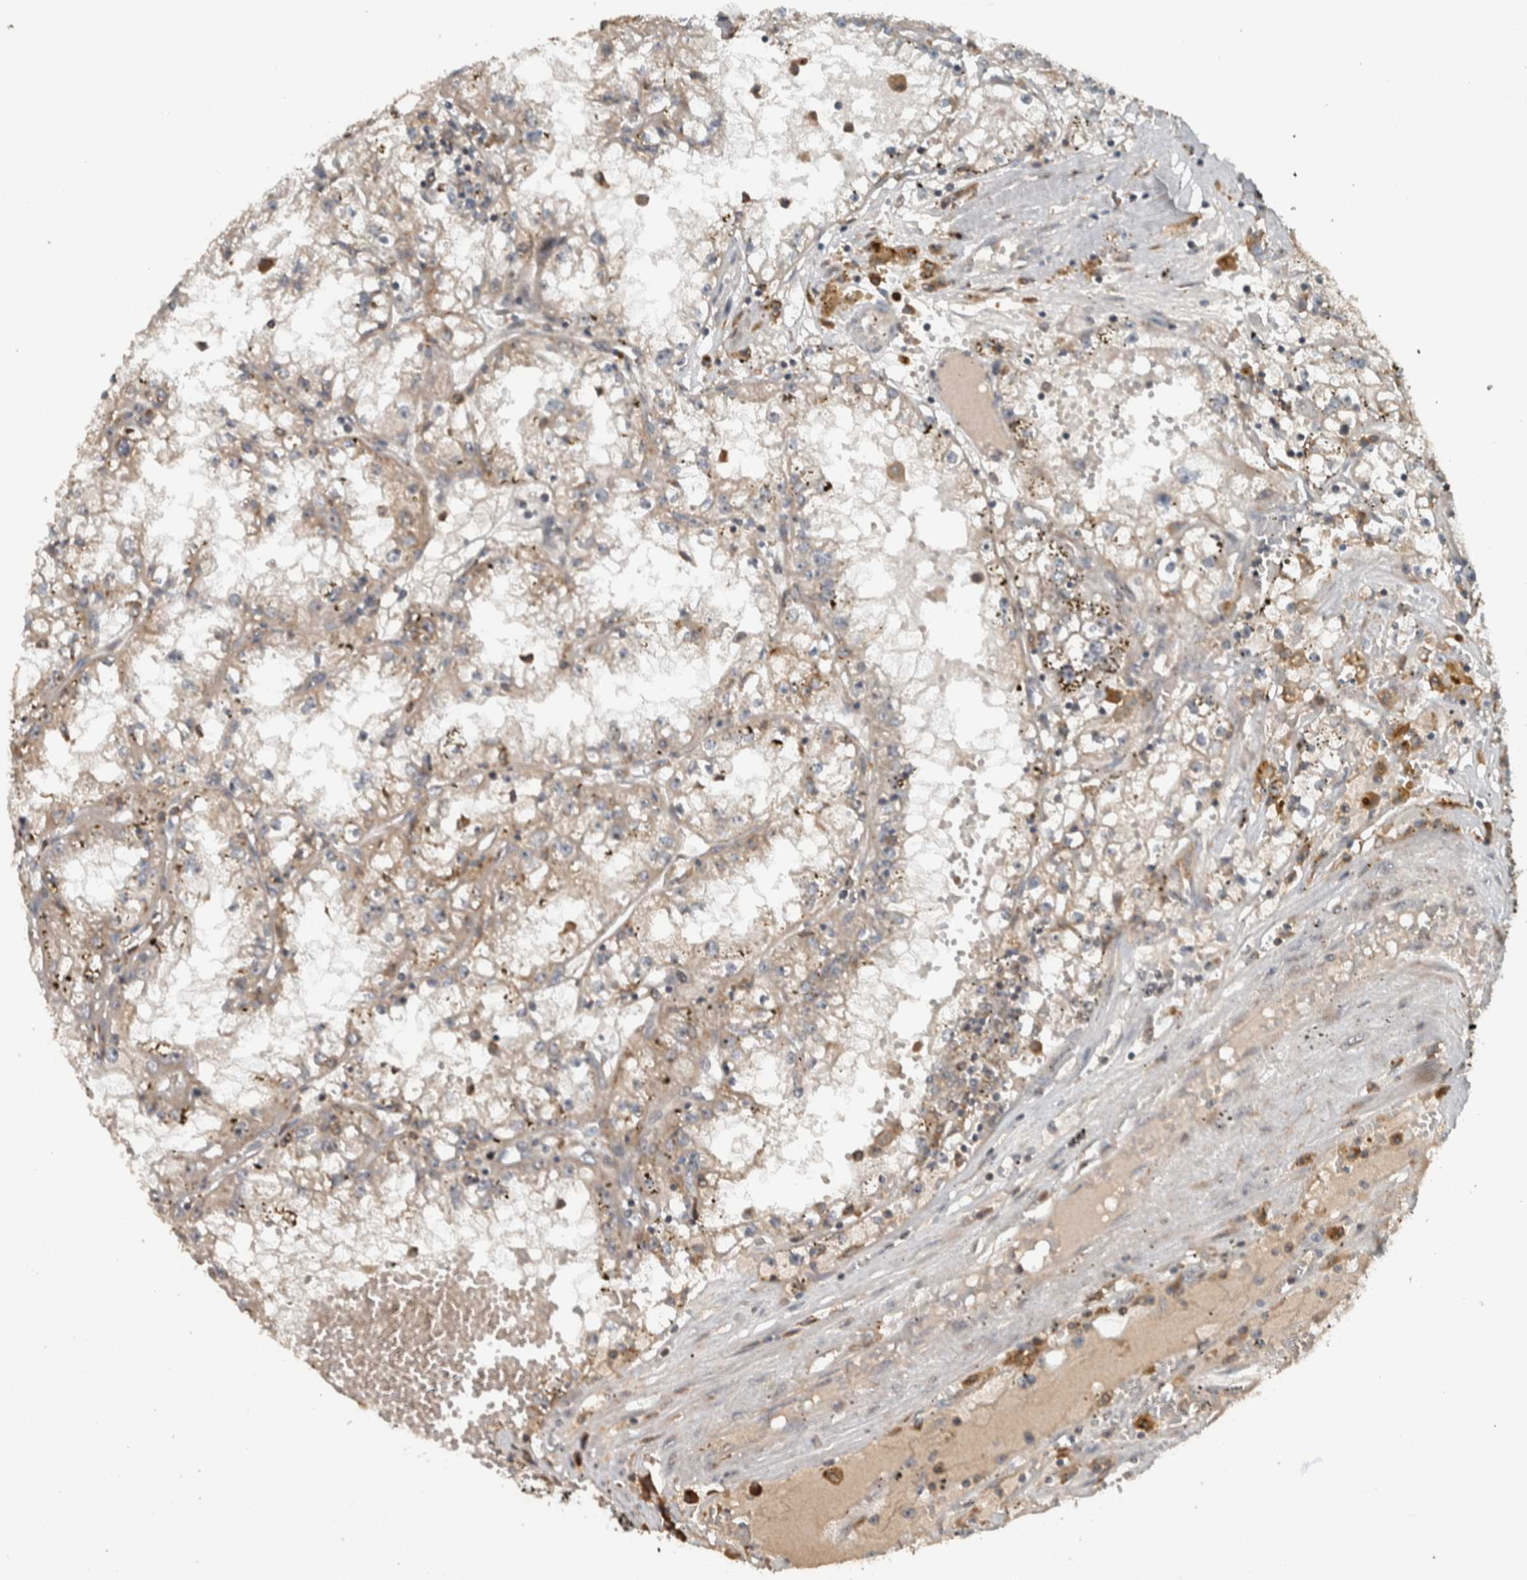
{"staining": {"intensity": "weak", "quantity": "<25%", "location": "cytoplasmic/membranous"}, "tissue": "renal cancer", "cell_type": "Tumor cells", "image_type": "cancer", "snomed": [{"axis": "morphology", "description": "Adenocarcinoma, NOS"}, {"axis": "topography", "description": "Kidney"}], "caption": "The micrograph shows no significant positivity in tumor cells of renal adenocarcinoma.", "gene": "GPR137B", "patient": {"sex": "male", "age": 56}}